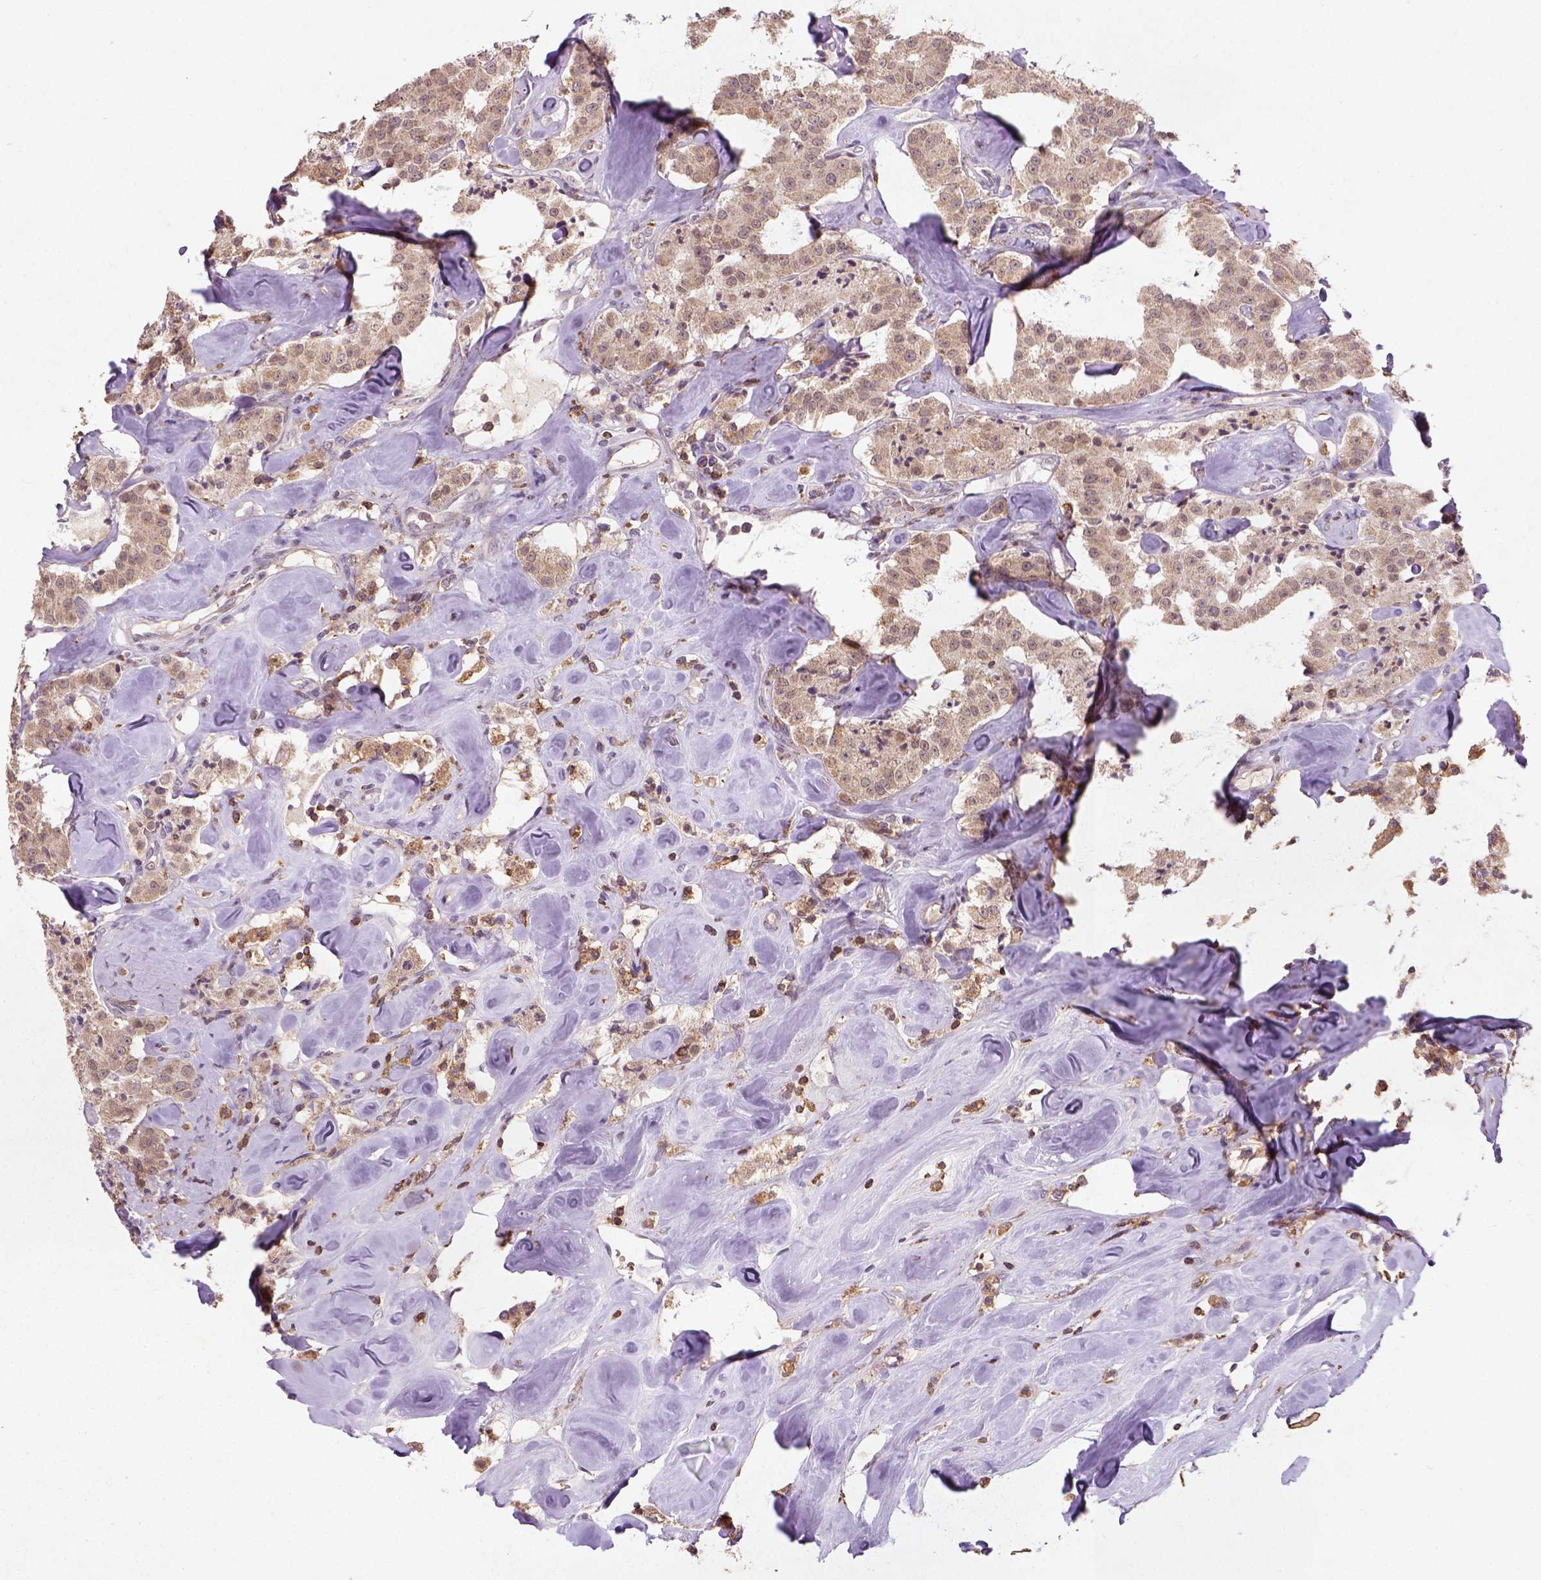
{"staining": {"intensity": "moderate", "quantity": "<25%", "location": "cytoplasmic/membranous"}, "tissue": "carcinoid", "cell_type": "Tumor cells", "image_type": "cancer", "snomed": [{"axis": "morphology", "description": "Carcinoid, malignant, NOS"}, {"axis": "topography", "description": "Pancreas"}], "caption": "Immunohistochemical staining of human malignant carcinoid demonstrates low levels of moderate cytoplasmic/membranous protein expression in about <25% of tumor cells. The staining is performed using DAB brown chromogen to label protein expression. The nuclei are counter-stained blue using hematoxylin.", "gene": "CAMKK1", "patient": {"sex": "male", "age": 41}}